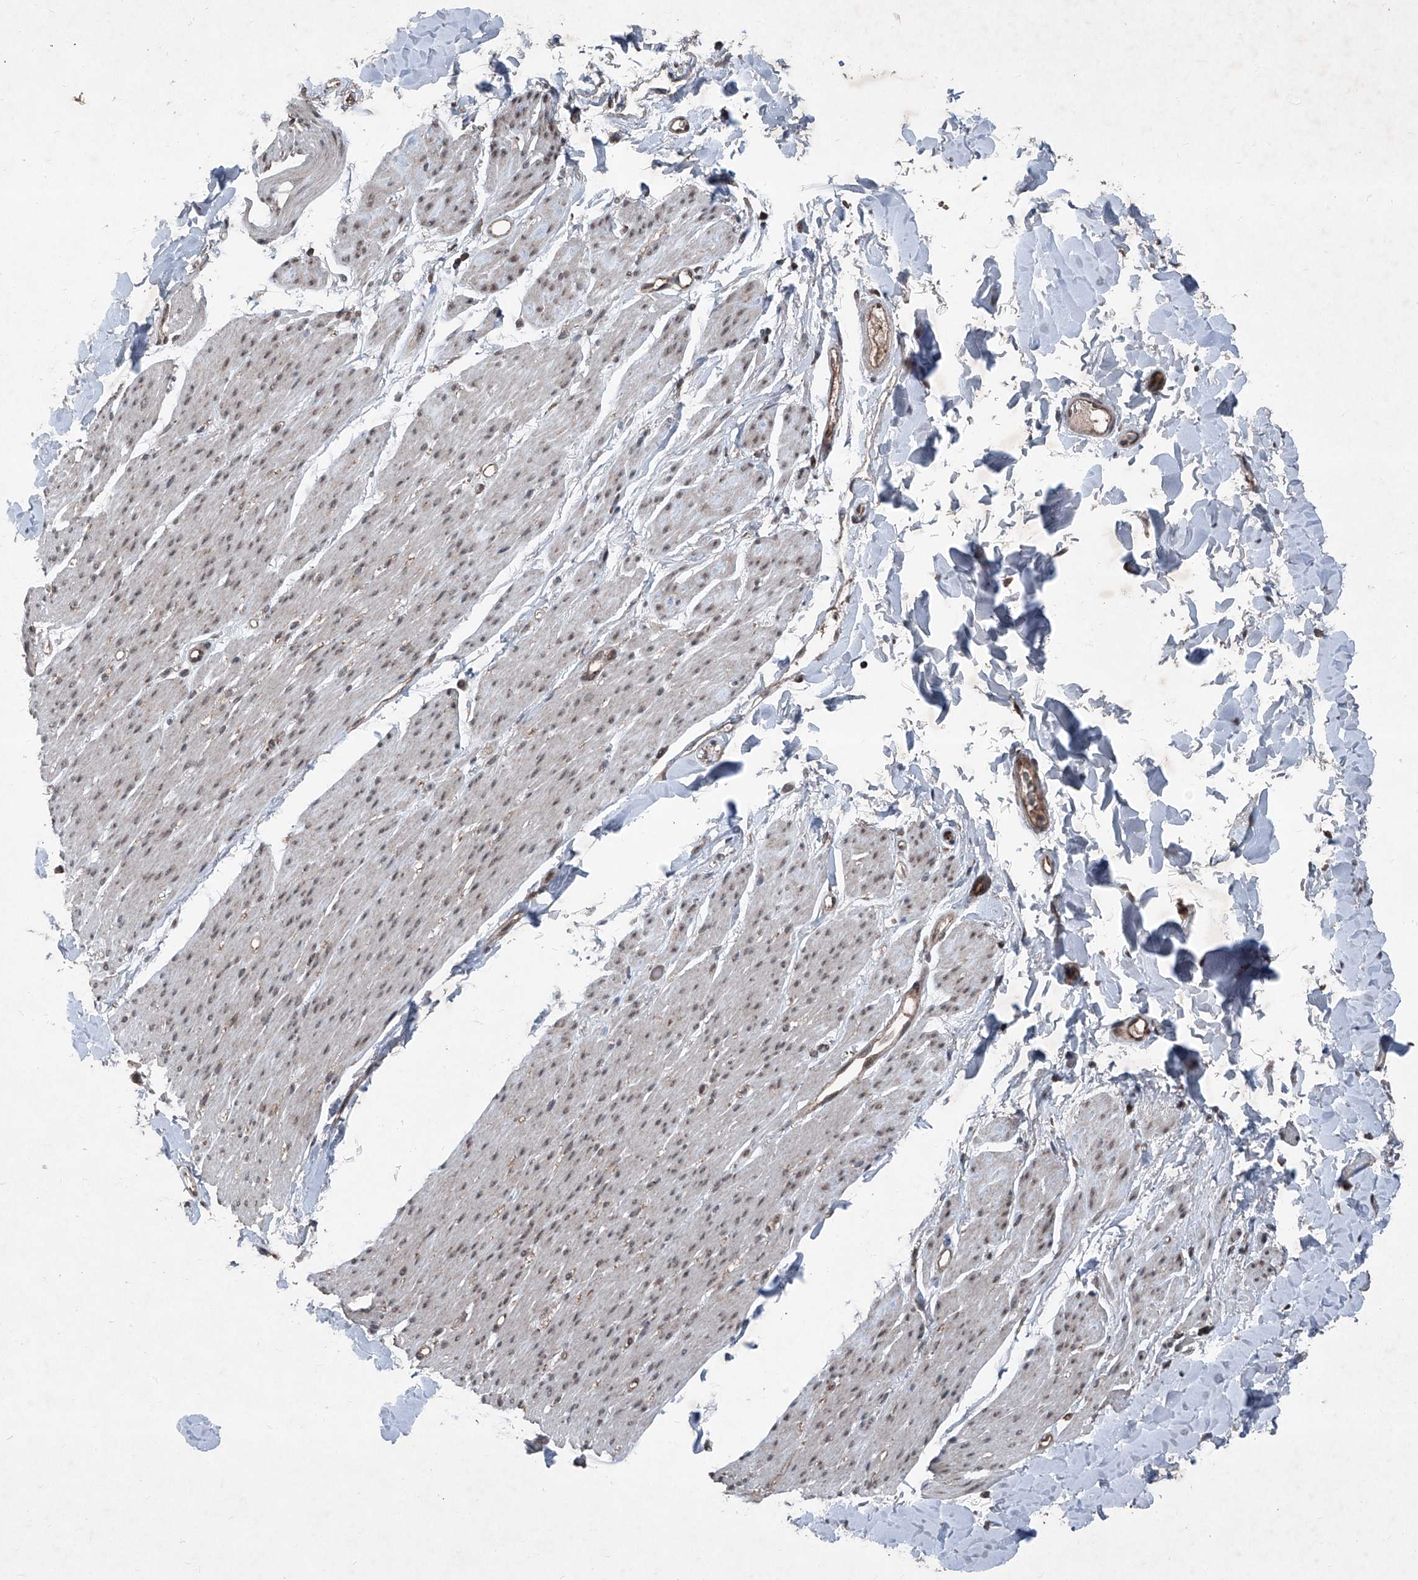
{"staining": {"intensity": "weak", "quantity": ">75%", "location": "cytoplasmic/membranous,nuclear"}, "tissue": "smooth muscle", "cell_type": "Smooth muscle cells", "image_type": "normal", "snomed": [{"axis": "morphology", "description": "Normal tissue, NOS"}, {"axis": "topography", "description": "Colon"}, {"axis": "topography", "description": "Peripheral nerve tissue"}], "caption": "A brown stain highlights weak cytoplasmic/membranous,nuclear staining of a protein in smooth muscle cells of benign smooth muscle. The protein of interest is shown in brown color, while the nuclei are stained blue.", "gene": "COA7", "patient": {"sex": "female", "age": 61}}